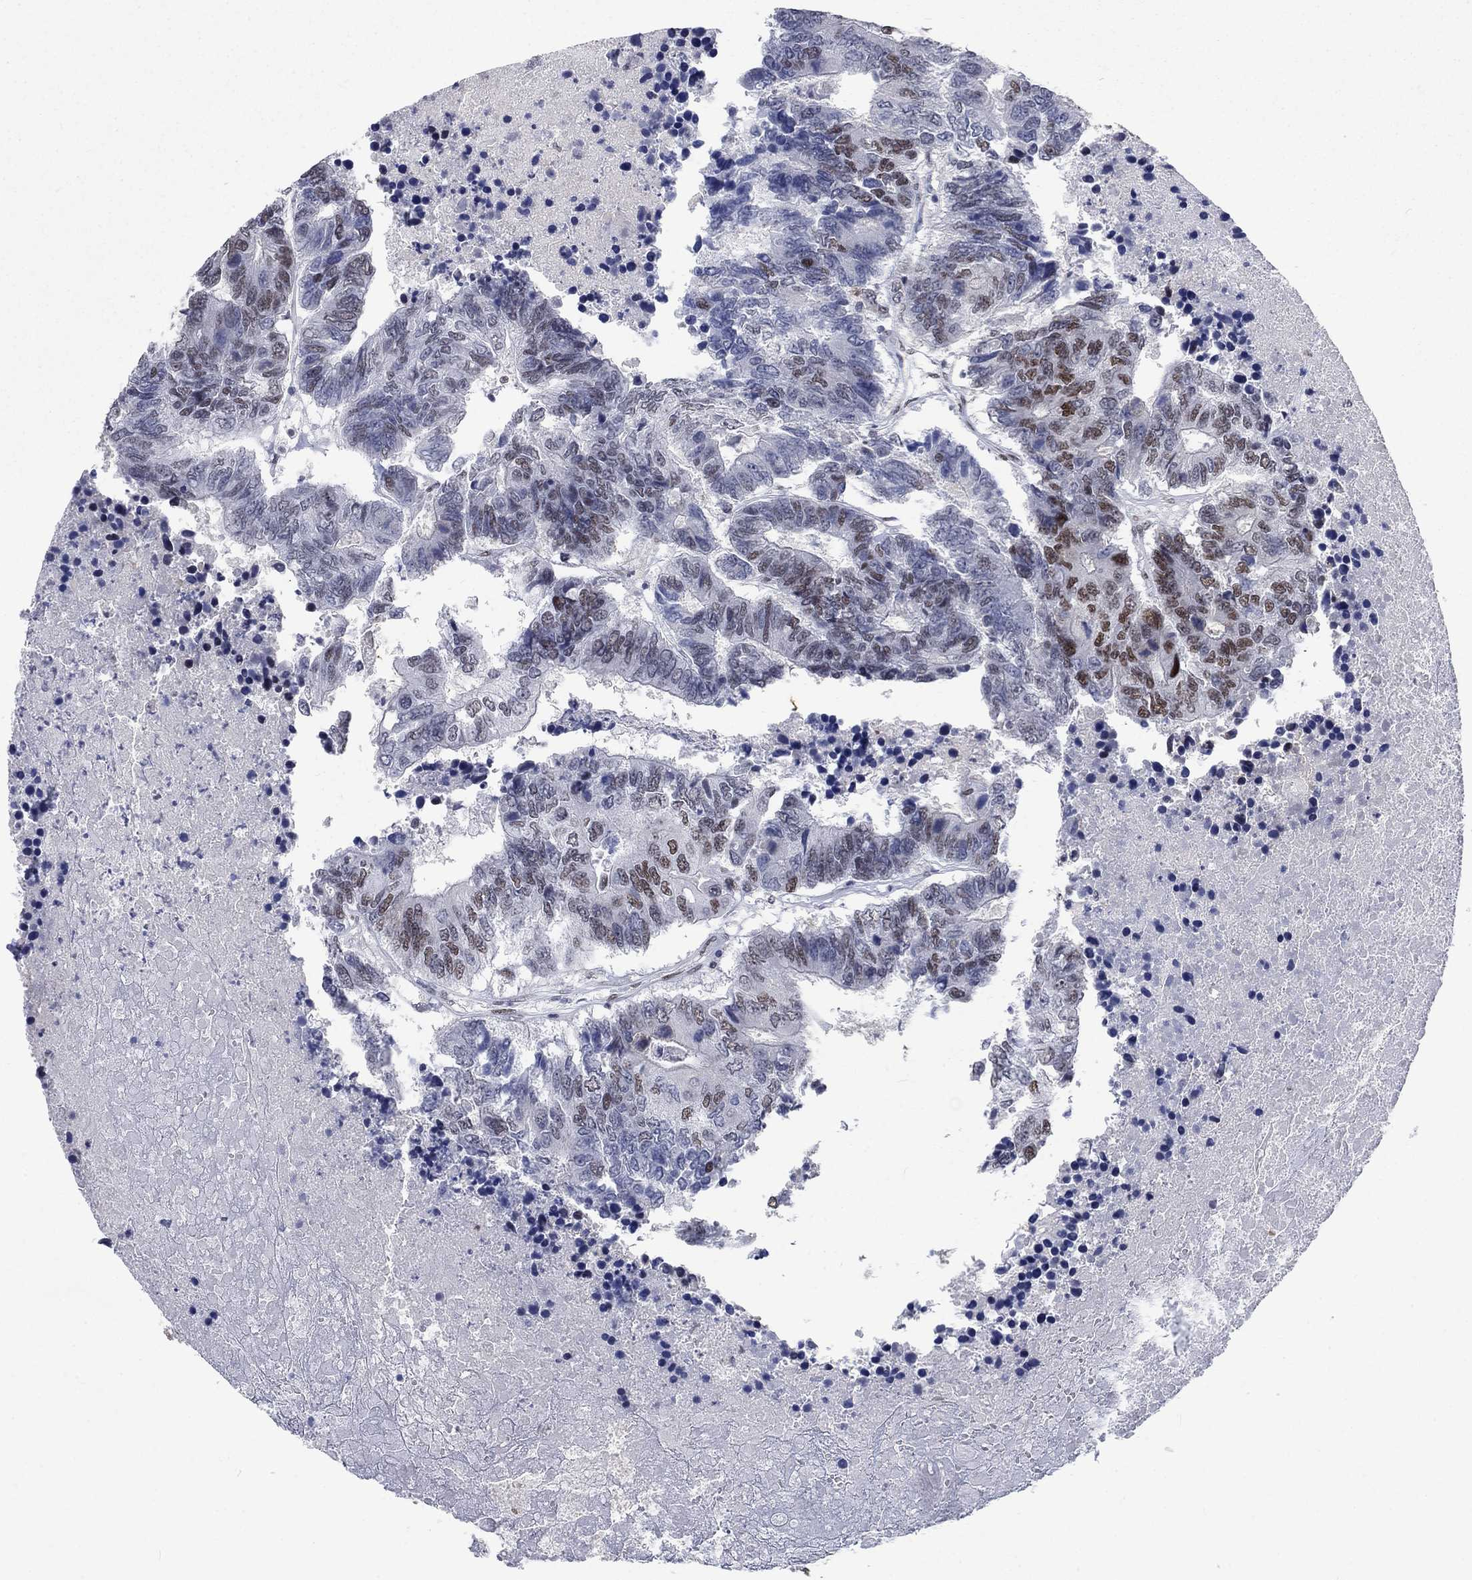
{"staining": {"intensity": "moderate", "quantity": "25%-75%", "location": "nuclear"}, "tissue": "colorectal cancer", "cell_type": "Tumor cells", "image_type": "cancer", "snomed": [{"axis": "morphology", "description": "Adenocarcinoma, NOS"}, {"axis": "topography", "description": "Colon"}], "caption": "Brown immunohistochemical staining in human colorectal cancer (adenocarcinoma) demonstrates moderate nuclear positivity in about 25%-75% of tumor cells.", "gene": "HCFC1", "patient": {"sex": "female", "age": 48}}